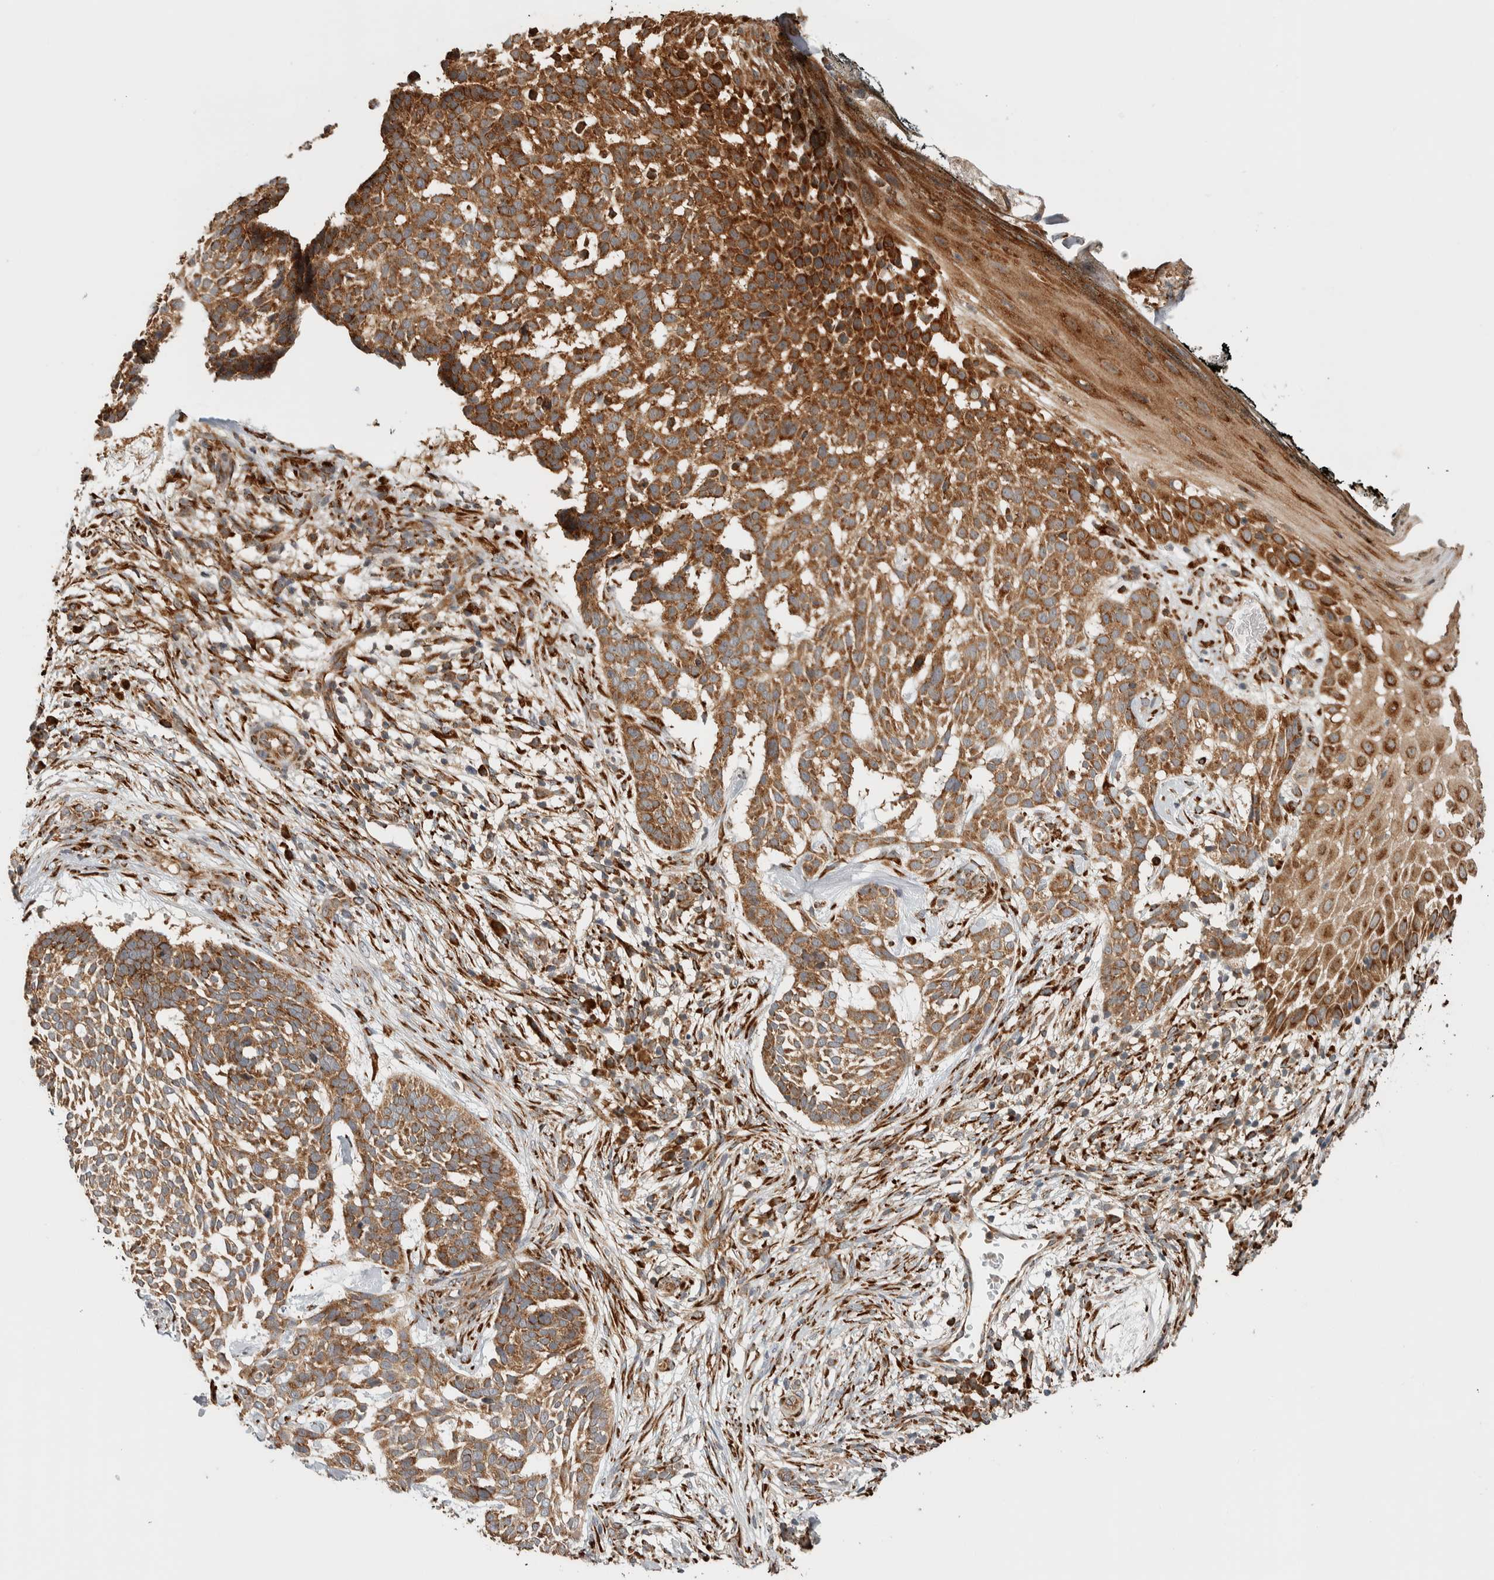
{"staining": {"intensity": "strong", "quantity": ">75%", "location": "cytoplasmic/membranous"}, "tissue": "skin cancer", "cell_type": "Tumor cells", "image_type": "cancer", "snomed": [{"axis": "morphology", "description": "Basal cell carcinoma"}, {"axis": "topography", "description": "Skin"}], "caption": "An image of skin basal cell carcinoma stained for a protein exhibits strong cytoplasmic/membranous brown staining in tumor cells.", "gene": "EIF3H", "patient": {"sex": "female", "age": 64}}